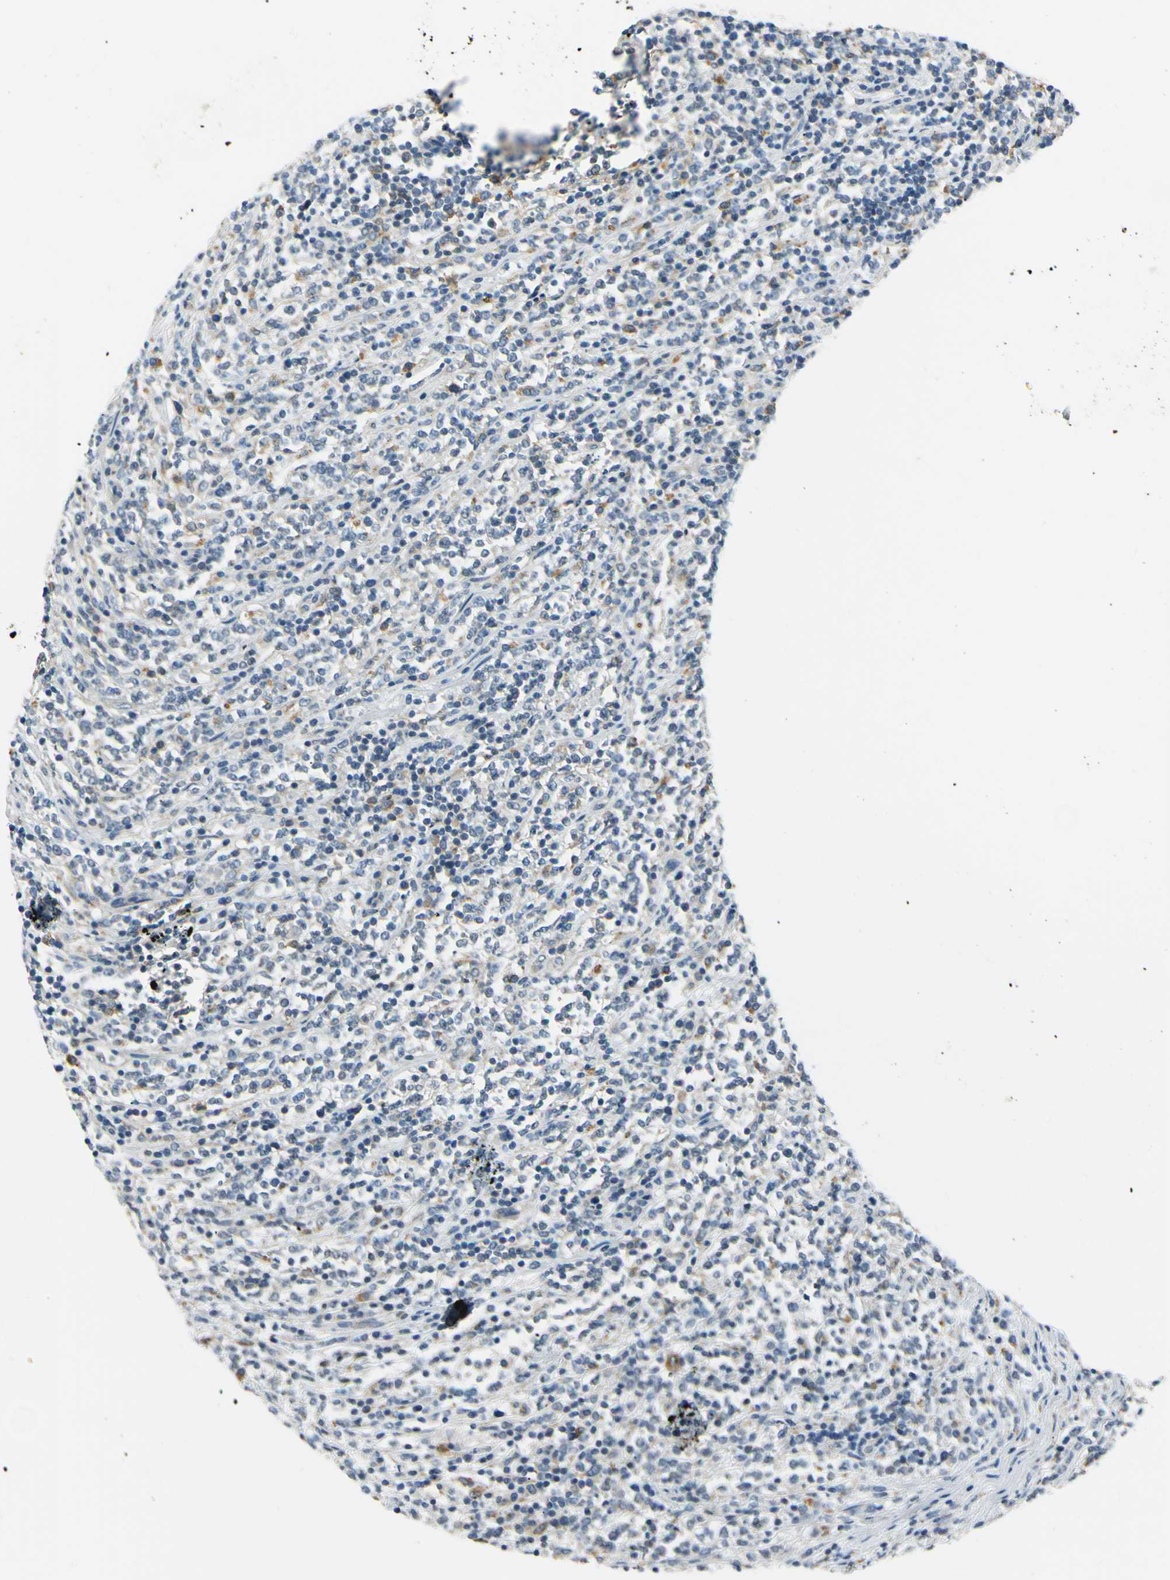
{"staining": {"intensity": "negative", "quantity": "none", "location": "none"}, "tissue": "lymphoma", "cell_type": "Tumor cells", "image_type": "cancer", "snomed": [{"axis": "morphology", "description": "Malignant lymphoma, non-Hodgkin's type, High grade"}, {"axis": "topography", "description": "Soft tissue"}], "caption": "Immunohistochemistry (IHC) of human malignant lymphoma, non-Hodgkin's type (high-grade) shows no expression in tumor cells.", "gene": "LAMA3", "patient": {"sex": "male", "age": 18}}